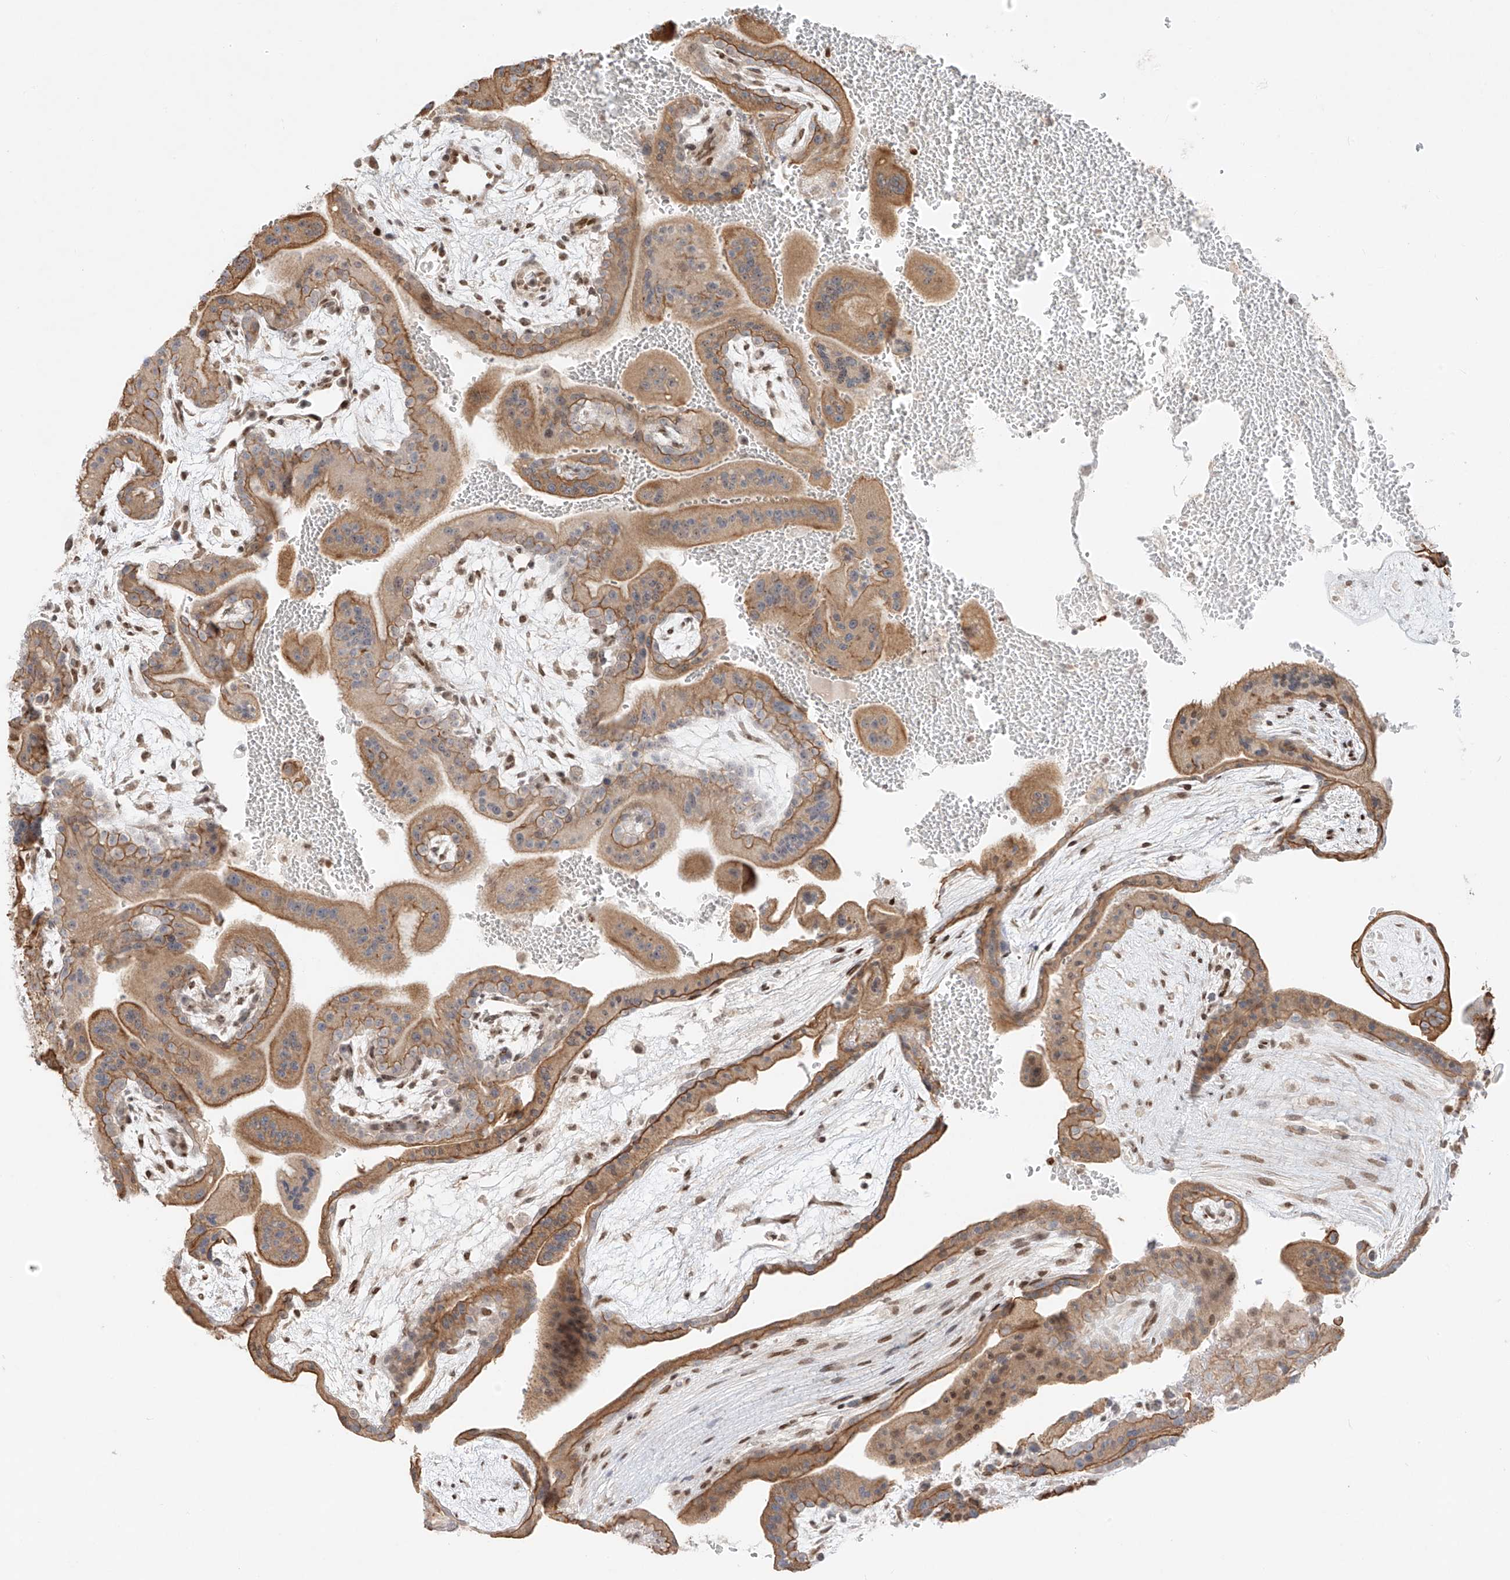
{"staining": {"intensity": "moderate", "quantity": ">75%", "location": "cytoplasmic/membranous"}, "tissue": "placenta", "cell_type": "Trophoblastic cells", "image_type": "normal", "snomed": [{"axis": "morphology", "description": "Normal tissue, NOS"}, {"axis": "topography", "description": "Placenta"}], "caption": "A micrograph of placenta stained for a protein displays moderate cytoplasmic/membranous brown staining in trophoblastic cells. The staining is performed using DAB (3,3'-diaminobenzidine) brown chromogen to label protein expression. The nuclei are counter-stained blue using hematoxylin.", "gene": "ZNF512", "patient": {"sex": "female", "age": 35}}